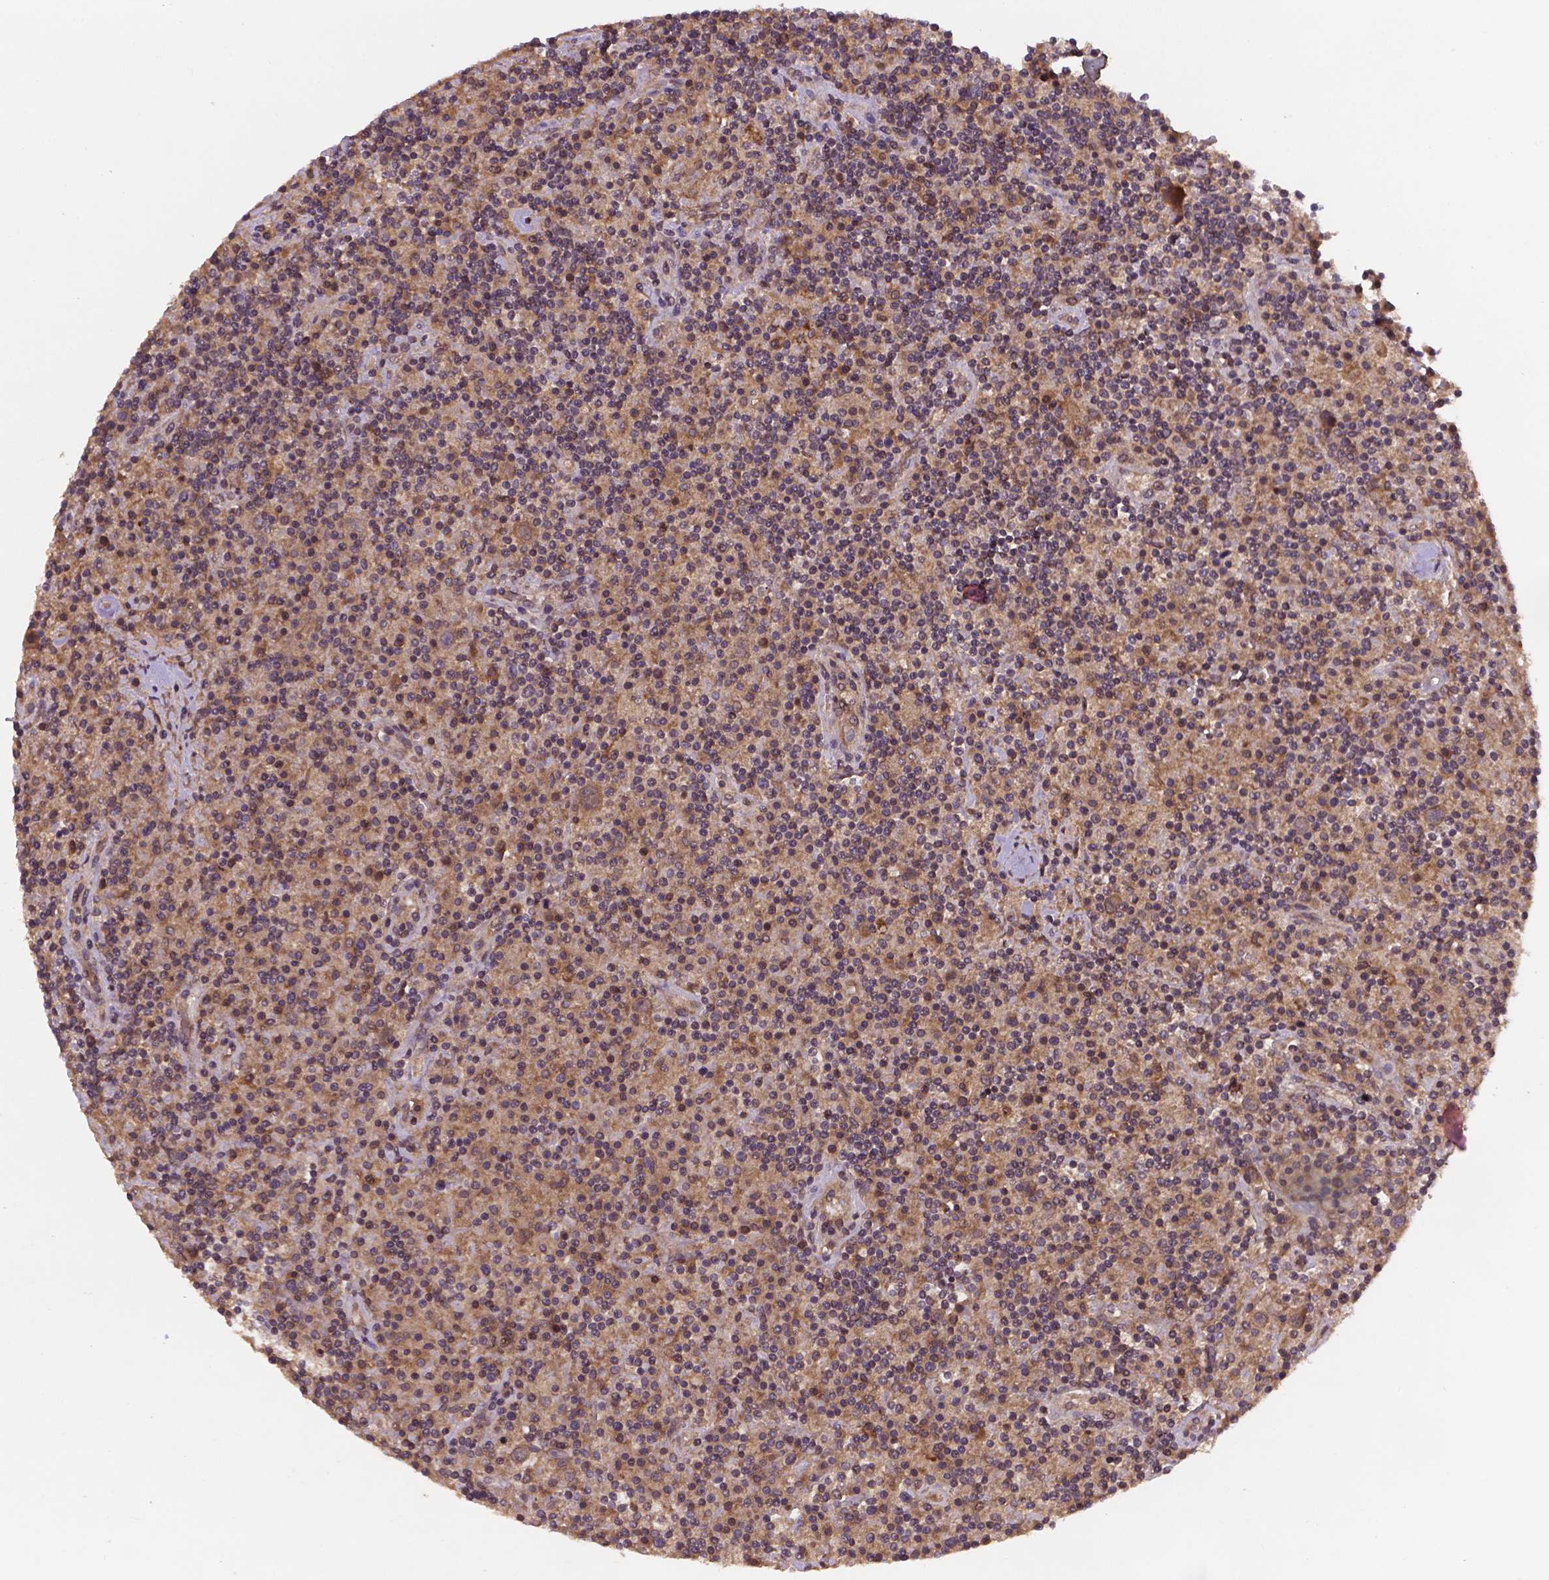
{"staining": {"intensity": "moderate", "quantity": ">75%", "location": "cytoplasmic/membranous"}, "tissue": "lymphoma", "cell_type": "Tumor cells", "image_type": "cancer", "snomed": [{"axis": "morphology", "description": "Hodgkin's disease, NOS"}, {"axis": "topography", "description": "Lymph node"}], "caption": "Brown immunohistochemical staining in human lymphoma exhibits moderate cytoplasmic/membranous positivity in approximately >75% of tumor cells.", "gene": "NIPAL2", "patient": {"sex": "male", "age": 70}}